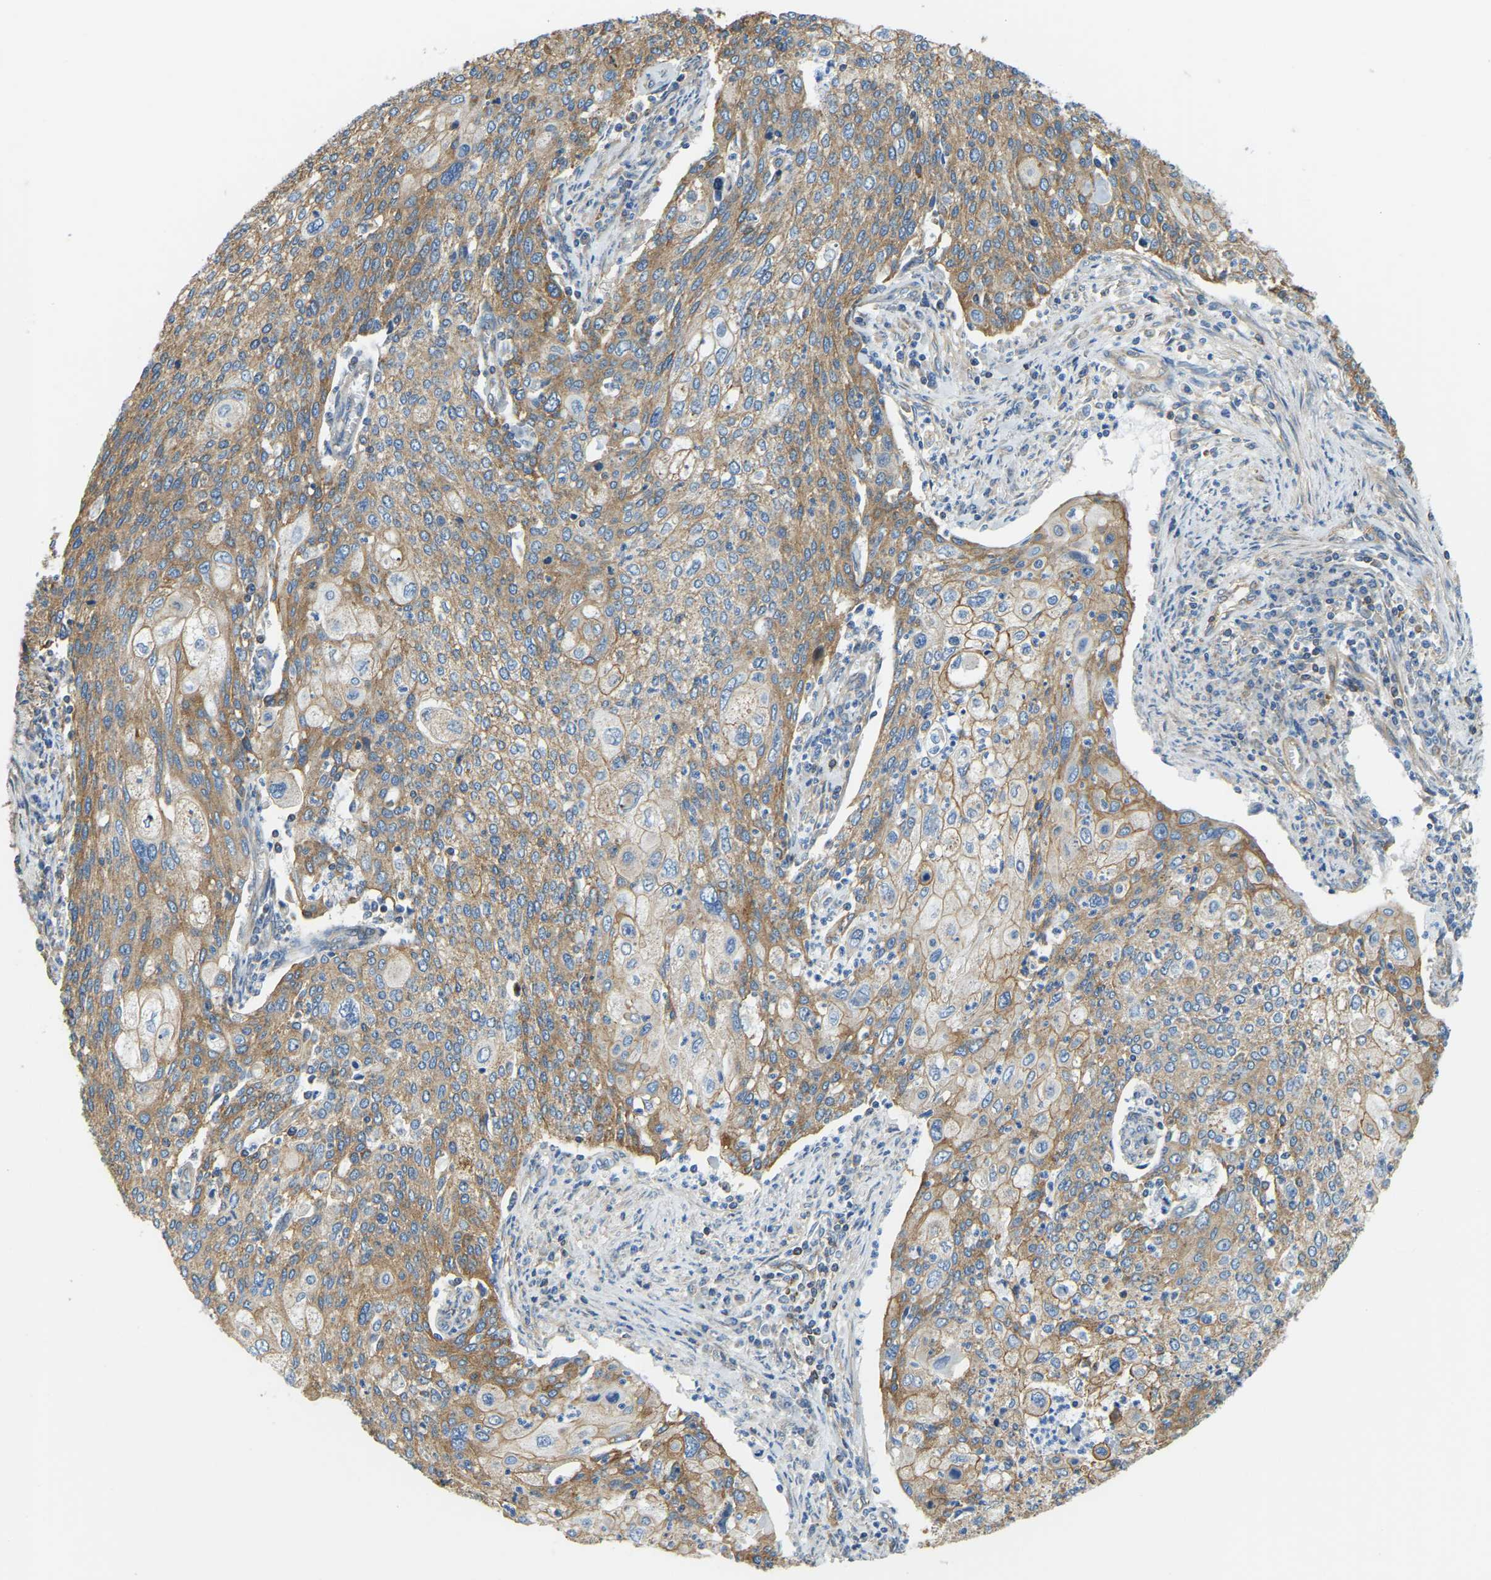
{"staining": {"intensity": "moderate", "quantity": ">75%", "location": "cytoplasmic/membranous"}, "tissue": "cervical cancer", "cell_type": "Tumor cells", "image_type": "cancer", "snomed": [{"axis": "morphology", "description": "Squamous cell carcinoma, NOS"}, {"axis": "topography", "description": "Cervix"}], "caption": "This is an image of immunohistochemistry (IHC) staining of cervical squamous cell carcinoma, which shows moderate staining in the cytoplasmic/membranous of tumor cells.", "gene": "AHNAK", "patient": {"sex": "female", "age": 40}}